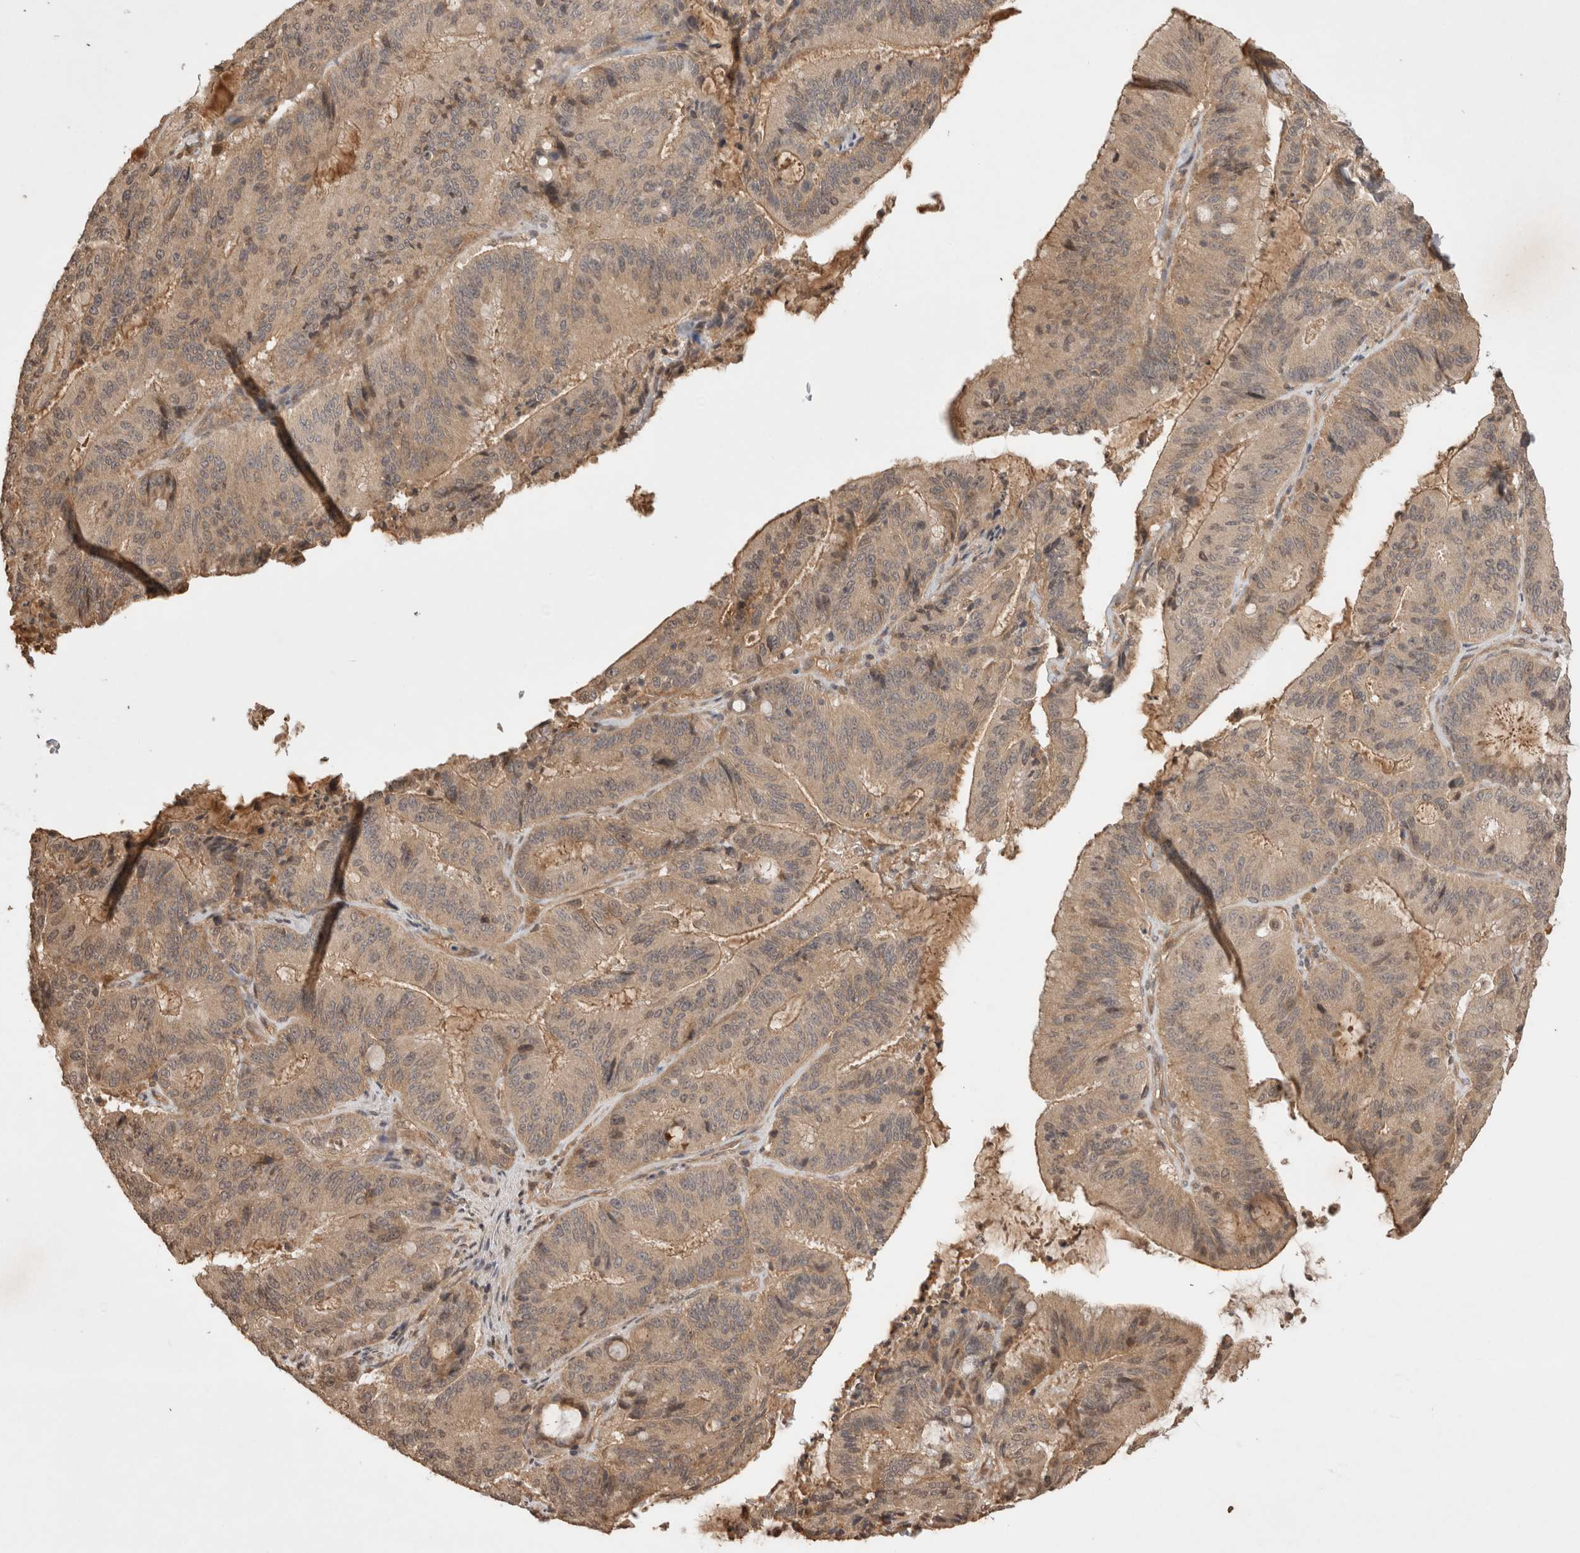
{"staining": {"intensity": "weak", "quantity": ">75%", "location": "cytoplasmic/membranous"}, "tissue": "liver cancer", "cell_type": "Tumor cells", "image_type": "cancer", "snomed": [{"axis": "morphology", "description": "Normal tissue, NOS"}, {"axis": "morphology", "description": "Cholangiocarcinoma"}, {"axis": "topography", "description": "Liver"}, {"axis": "topography", "description": "Peripheral nerve tissue"}], "caption": "Human liver cancer stained for a protein (brown) shows weak cytoplasmic/membranous positive positivity in about >75% of tumor cells.", "gene": "PRMT3", "patient": {"sex": "female", "age": 73}}